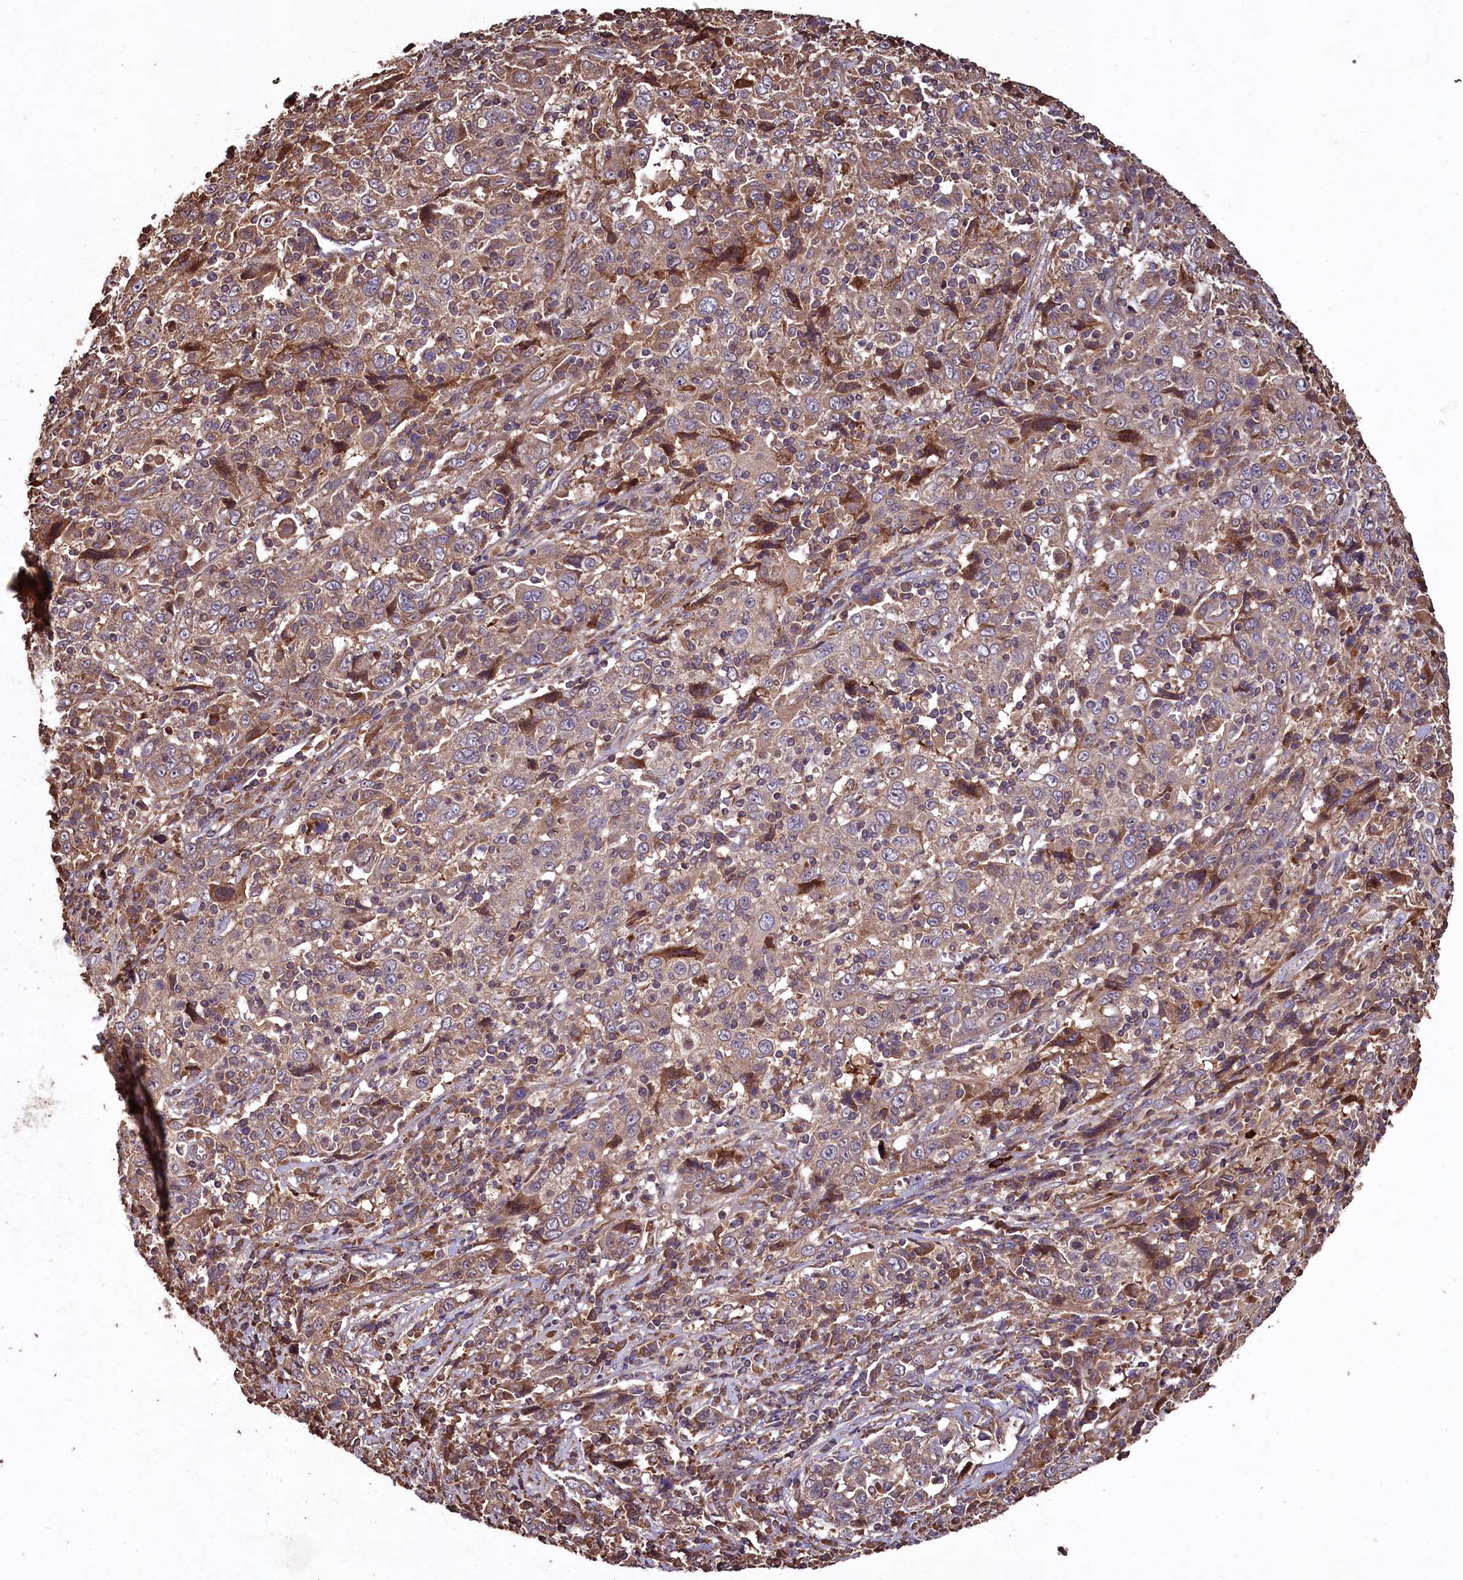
{"staining": {"intensity": "moderate", "quantity": "<25%", "location": "cytoplasmic/membranous"}, "tissue": "cervical cancer", "cell_type": "Tumor cells", "image_type": "cancer", "snomed": [{"axis": "morphology", "description": "Squamous cell carcinoma, NOS"}, {"axis": "topography", "description": "Cervix"}], "caption": "The photomicrograph demonstrates staining of cervical squamous cell carcinoma, revealing moderate cytoplasmic/membranous protein staining (brown color) within tumor cells.", "gene": "TMEM98", "patient": {"sex": "female", "age": 46}}